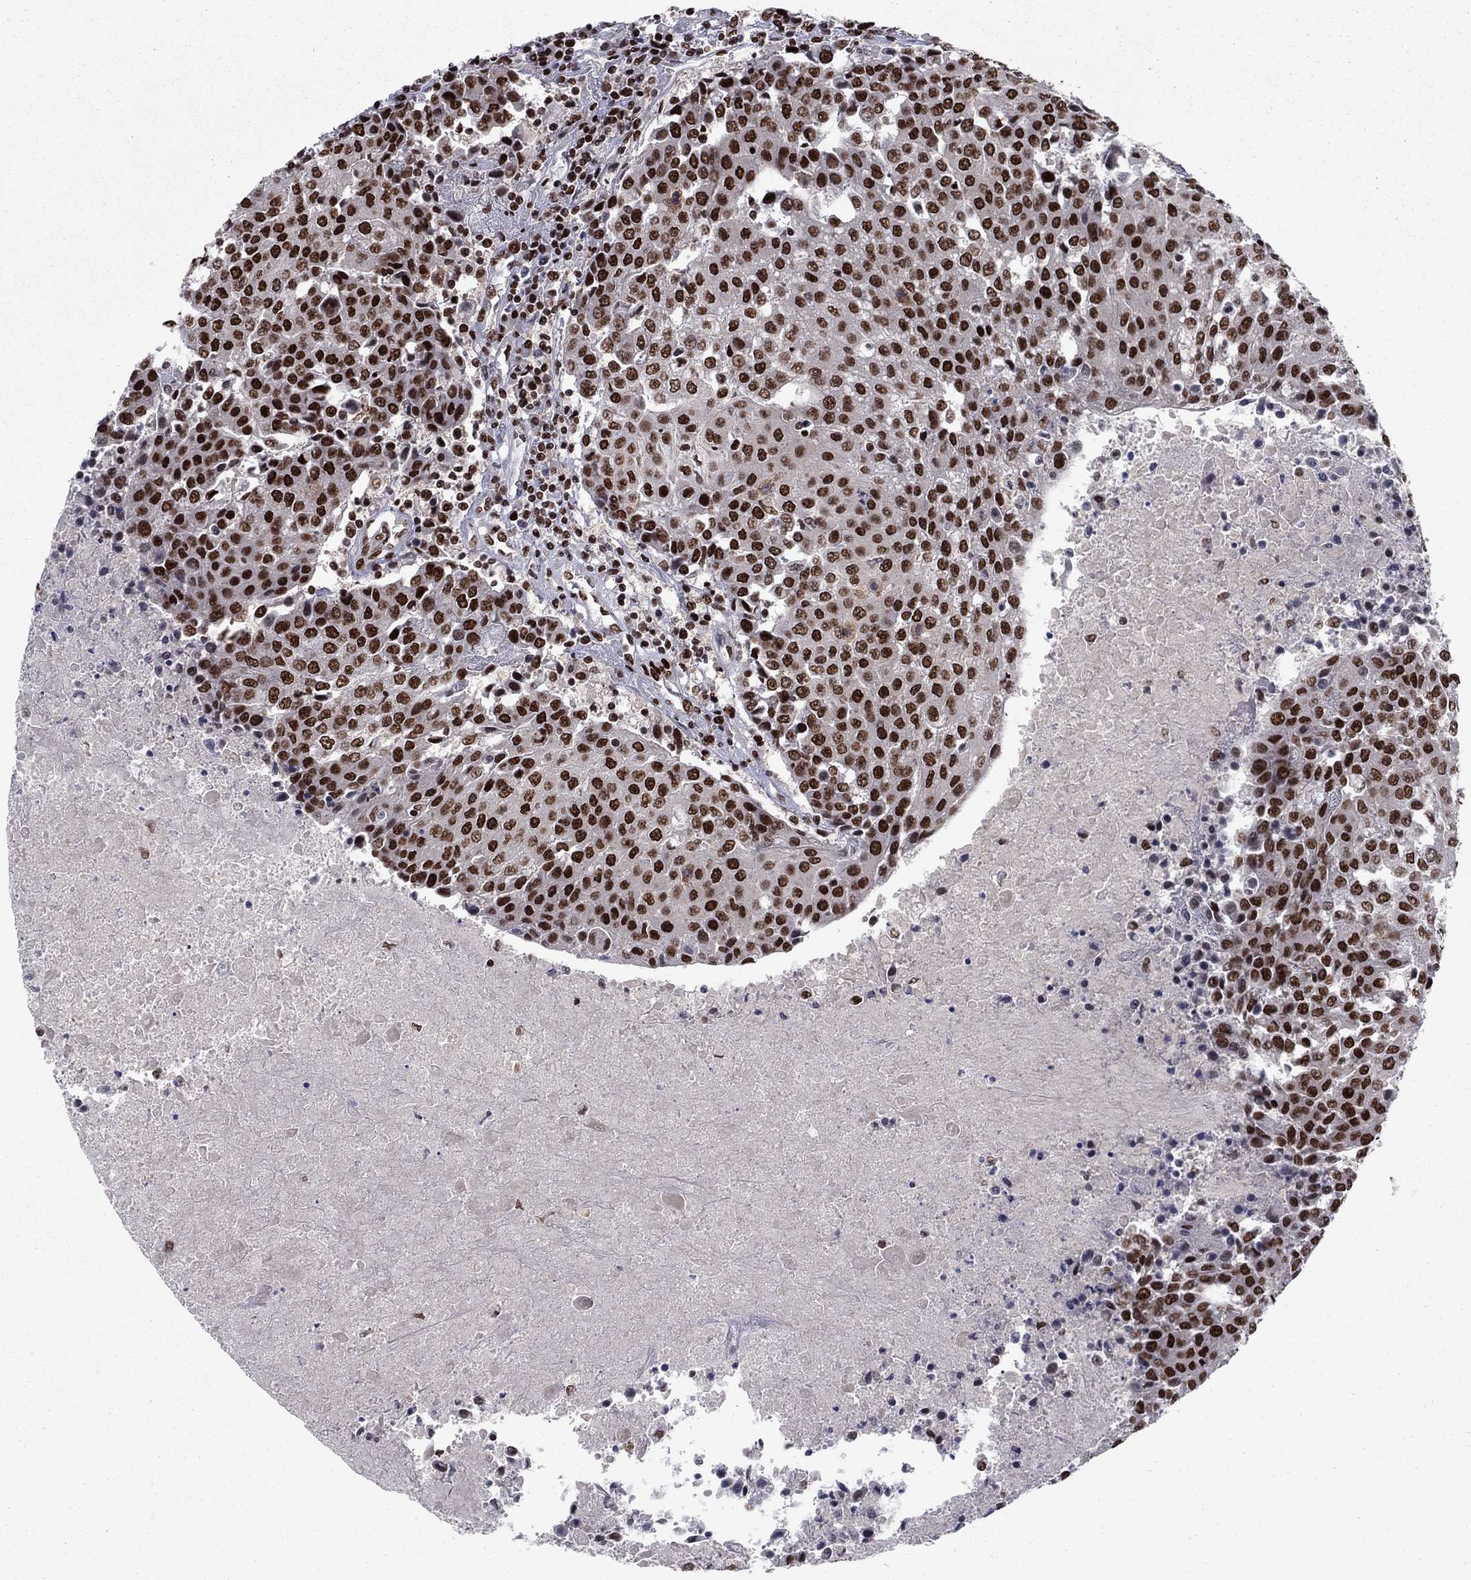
{"staining": {"intensity": "strong", "quantity": "25%-75%", "location": "nuclear"}, "tissue": "urothelial cancer", "cell_type": "Tumor cells", "image_type": "cancer", "snomed": [{"axis": "morphology", "description": "Urothelial carcinoma, High grade"}, {"axis": "topography", "description": "Urinary bladder"}], "caption": "A photomicrograph of human high-grade urothelial carcinoma stained for a protein reveals strong nuclear brown staining in tumor cells. (brown staining indicates protein expression, while blue staining denotes nuclei).", "gene": "USP54", "patient": {"sex": "female", "age": 85}}